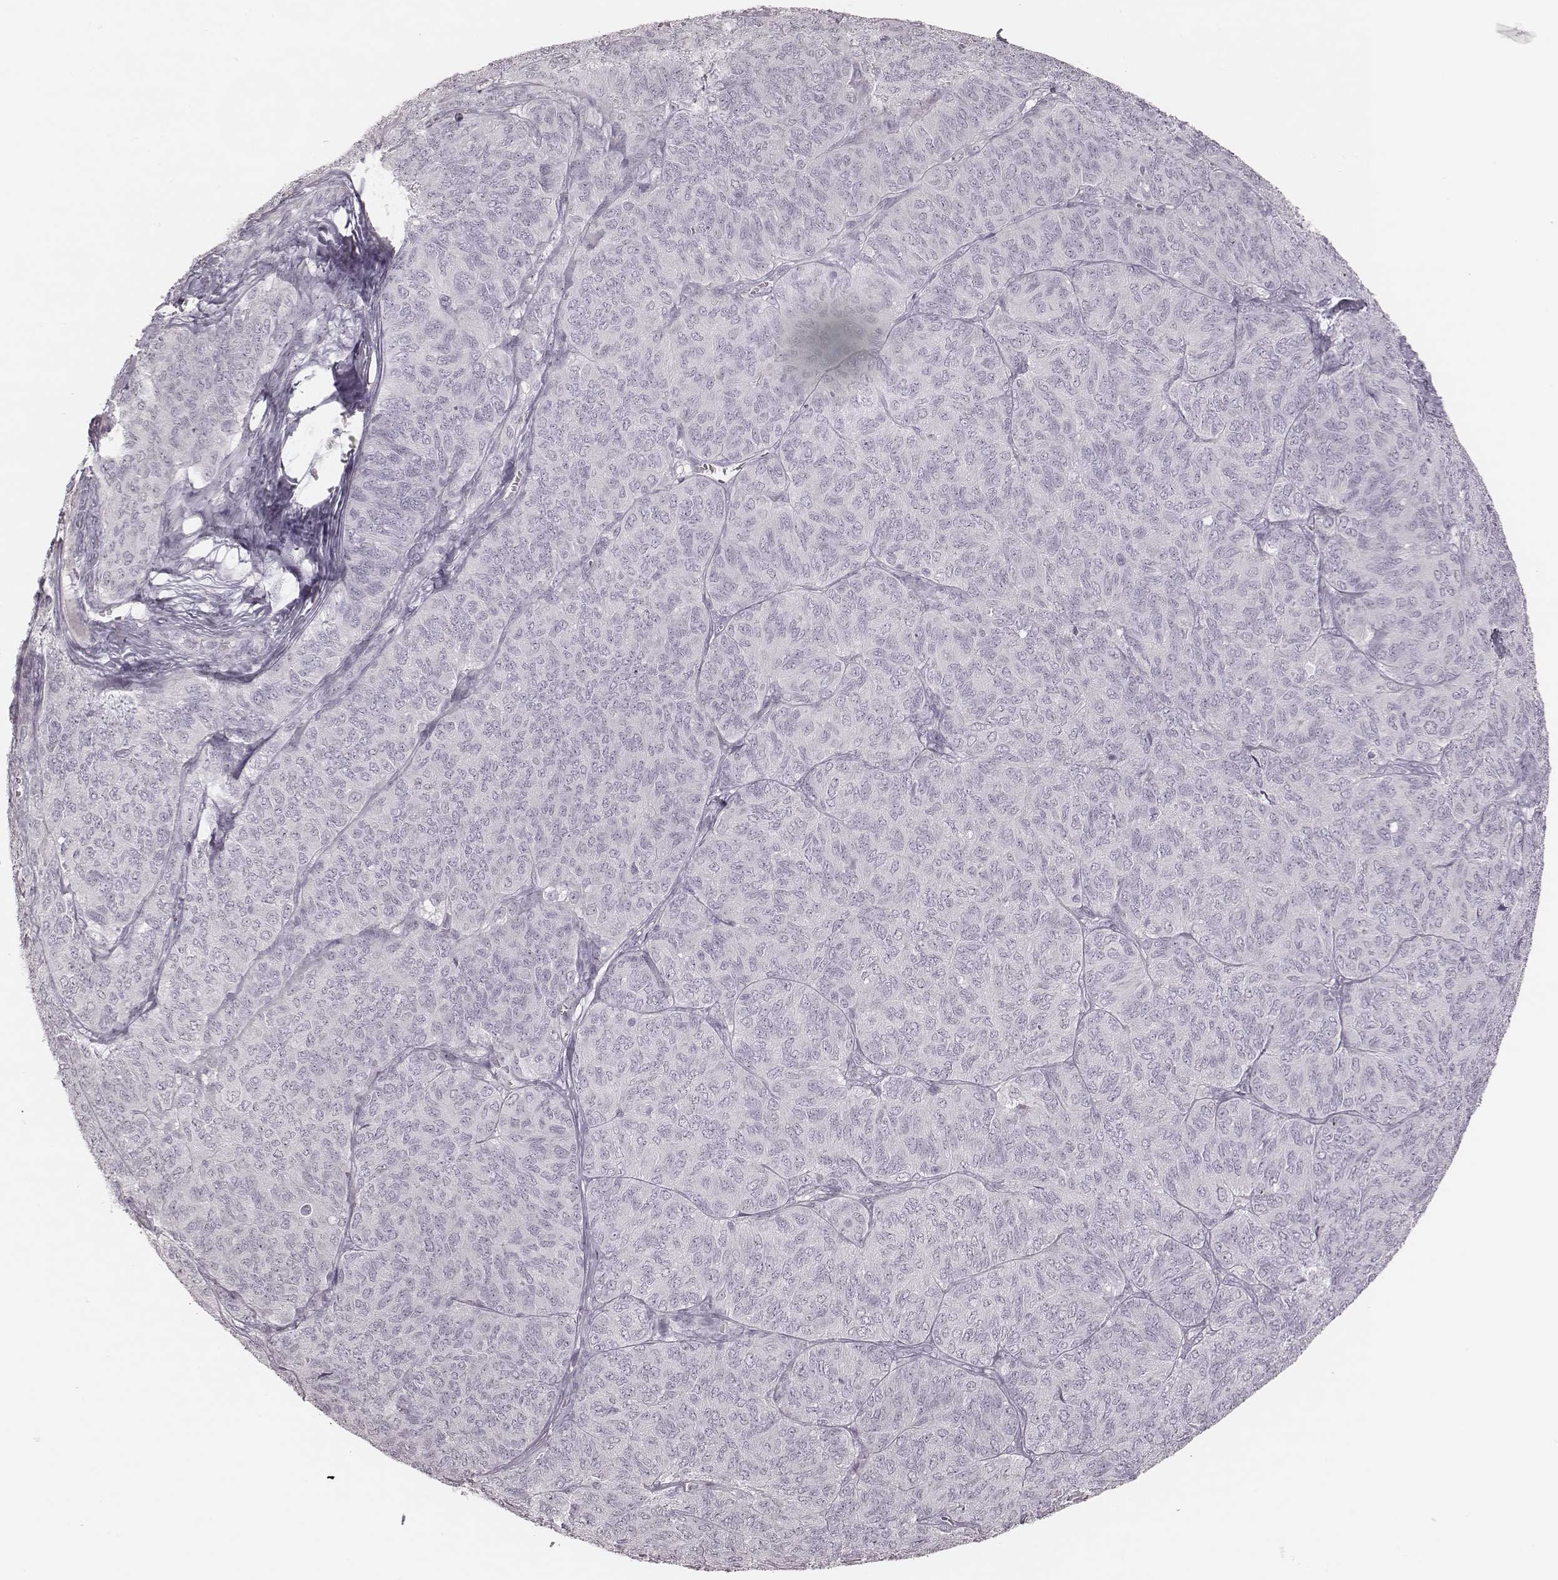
{"staining": {"intensity": "negative", "quantity": "none", "location": "none"}, "tissue": "ovarian cancer", "cell_type": "Tumor cells", "image_type": "cancer", "snomed": [{"axis": "morphology", "description": "Carcinoma, endometroid"}, {"axis": "topography", "description": "Ovary"}], "caption": "Ovarian cancer was stained to show a protein in brown. There is no significant positivity in tumor cells. (DAB (3,3'-diaminobenzidine) immunohistochemistry, high magnification).", "gene": "MSX1", "patient": {"sex": "female", "age": 80}}